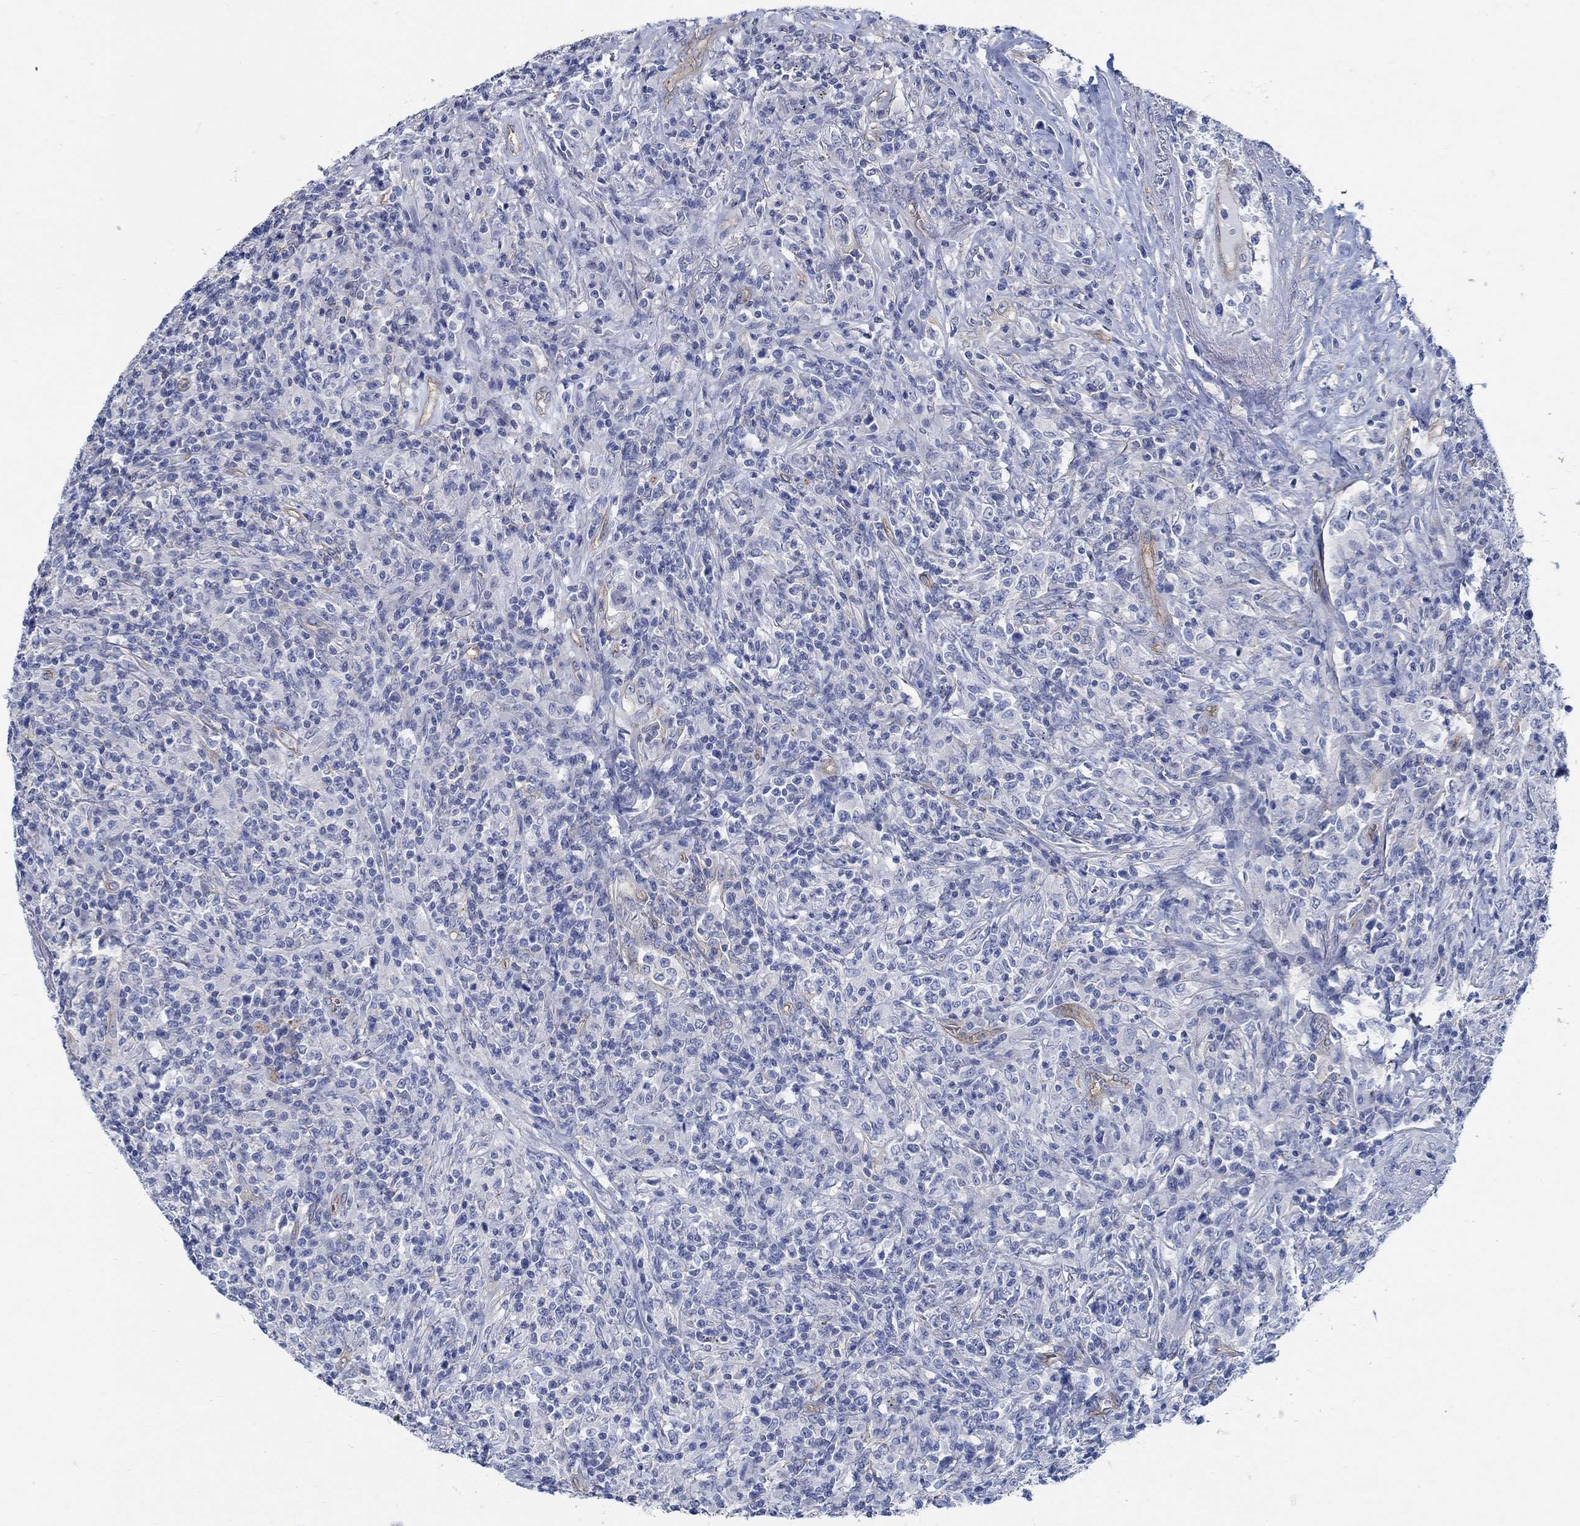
{"staining": {"intensity": "negative", "quantity": "none", "location": "none"}, "tissue": "lymphoma", "cell_type": "Tumor cells", "image_type": "cancer", "snomed": [{"axis": "morphology", "description": "Malignant lymphoma, non-Hodgkin's type, High grade"}, {"axis": "topography", "description": "Lung"}], "caption": "Immunohistochemical staining of human lymphoma reveals no significant staining in tumor cells.", "gene": "TMEM198", "patient": {"sex": "male", "age": 79}}